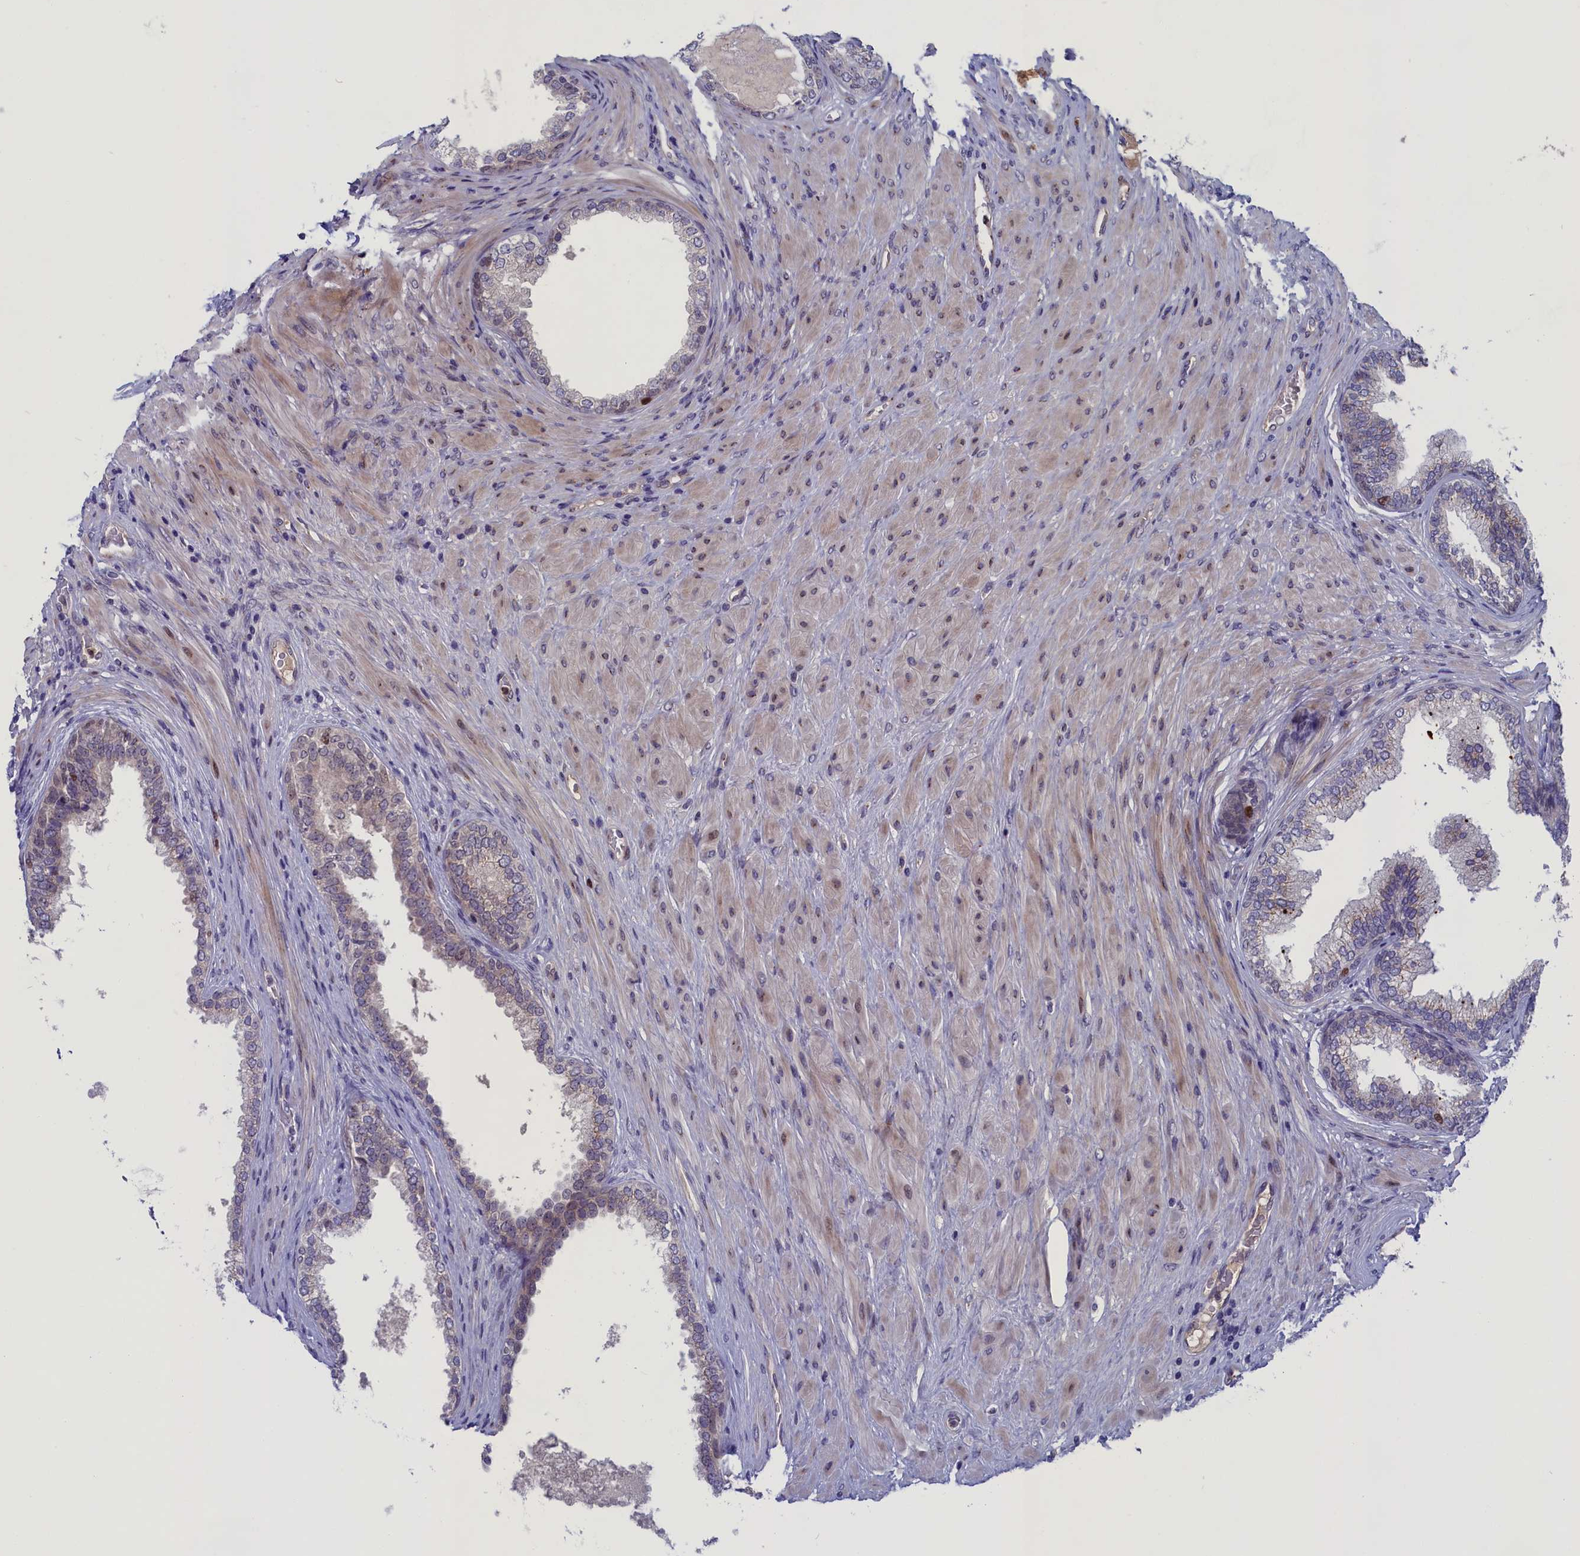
{"staining": {"intensity": "moderate", "quantity": "<25%", "location": "nuclear"}, "tissue": "prostate", "cell_type": "Glandular cells", "image_type": "normal", "snomed": [{"axis": "morphology", "description": "Normal tissue, NOS"}, {"axis": "topography", "description": "Prostate"}], "caption": "DAB (3,3'-diaminobenzidine) immunohistochemical staining of normal human prostate reveals moderate nuclear protein expression in about <25% of glandular cells.", "gene": "LIG1", "patient": {"sex": "male", "age": 76}}